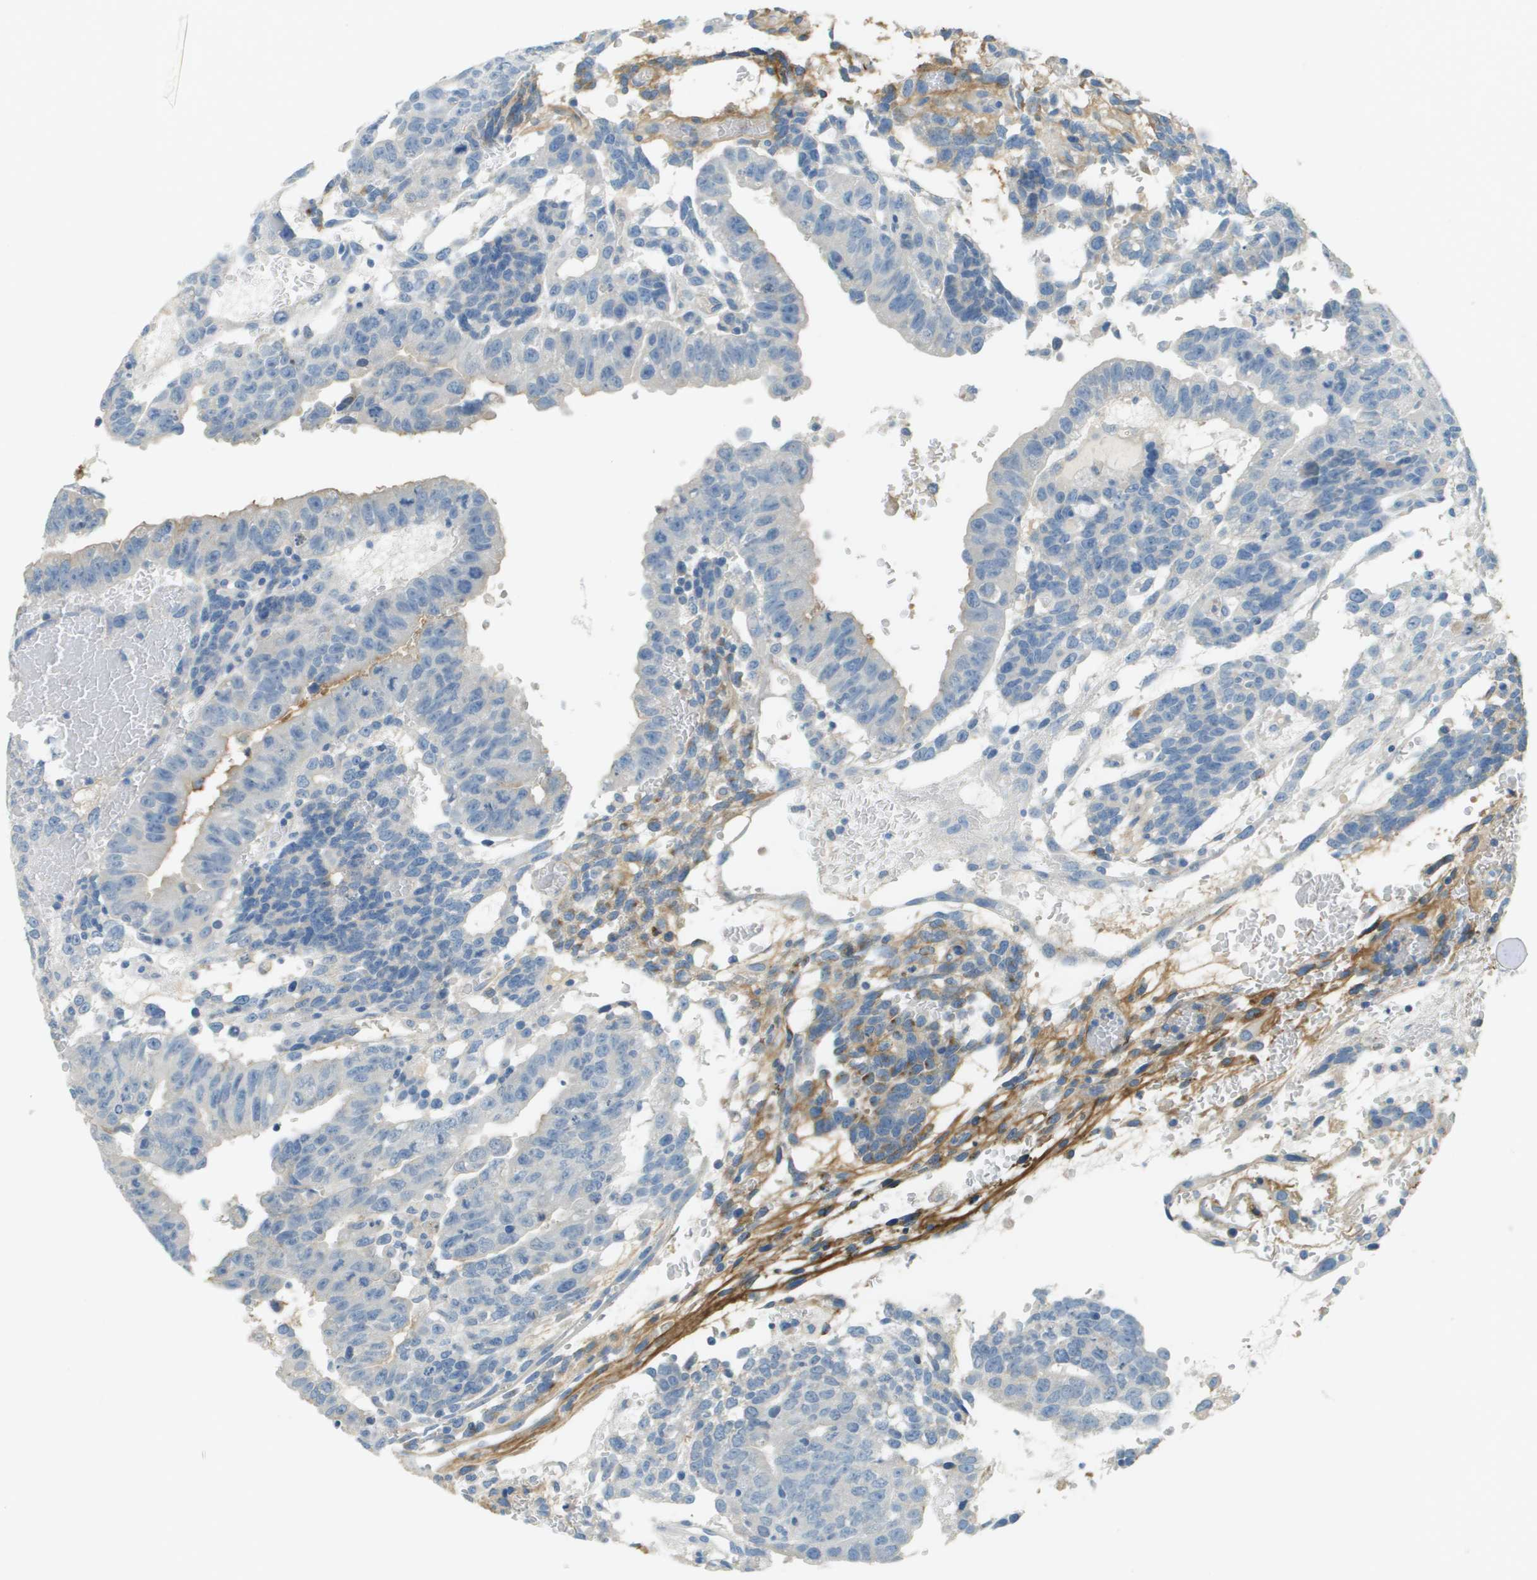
{"staining": {"intensity": "weak", "quantity": "<25%", "location": "cytoplasmic/membranous"}, "tissue": "testis cancer", "cell_type": "Tumor cells", "image_type": "cancer", "snomed": [{"axis": "morphology", "description": "Seminoma, NOS"}, {"axis": "morphology", "description": "Carcinoma, Embryonal, NOS"}, {"axis": "topography", "description": "Testis"}], "caption": "The immunohistochemistry (IHC) image has no significant staining in tumor cells of testis cancer (embryonal carcinoma) tissue.", "gene": "DCN", "patient": {"sex": "male", "age": 52}}